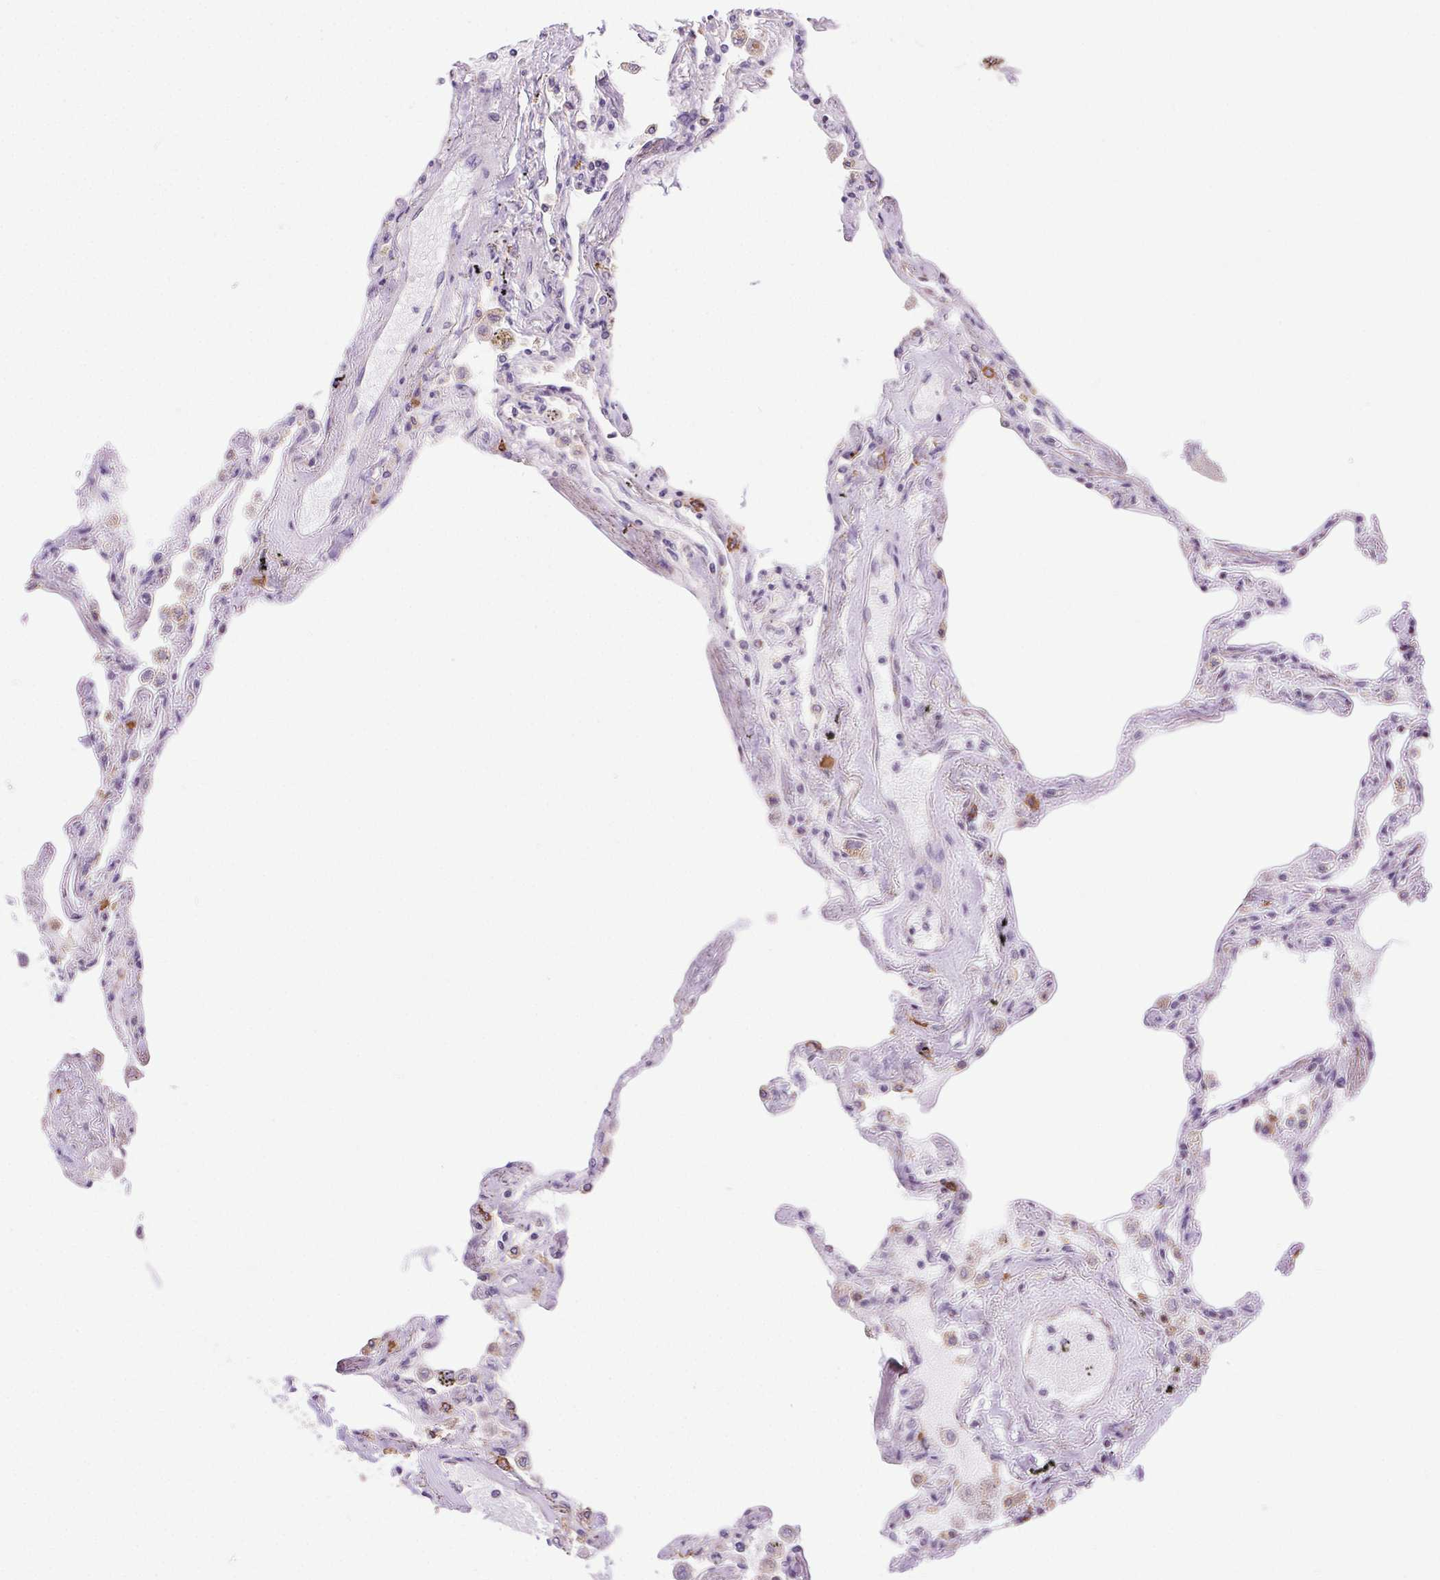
{"staining": {"intensity": "negative", "quantity": "none", "location": "none"}, "tissue": "lung", "cell_type": "Alveolar cells", "image_type": "normal", "snomed": [{"axis": "morphology", "description": "Normal tissue, NOS"}, {"axis": "morphology", "description": "Adenocarcinoma, NOS"}, {"axis": "topography", "description": "Cartilage tissue"}, {"axis": "topography", "description": "Lung"}], "caption": "DAB immunohistochemical staining of normal lung demonstrates no significant staining in alveolar cells. Nuclei are stained in blue.", "gene": "SNX31", "patient": {"sex": "female", "age": 67}}